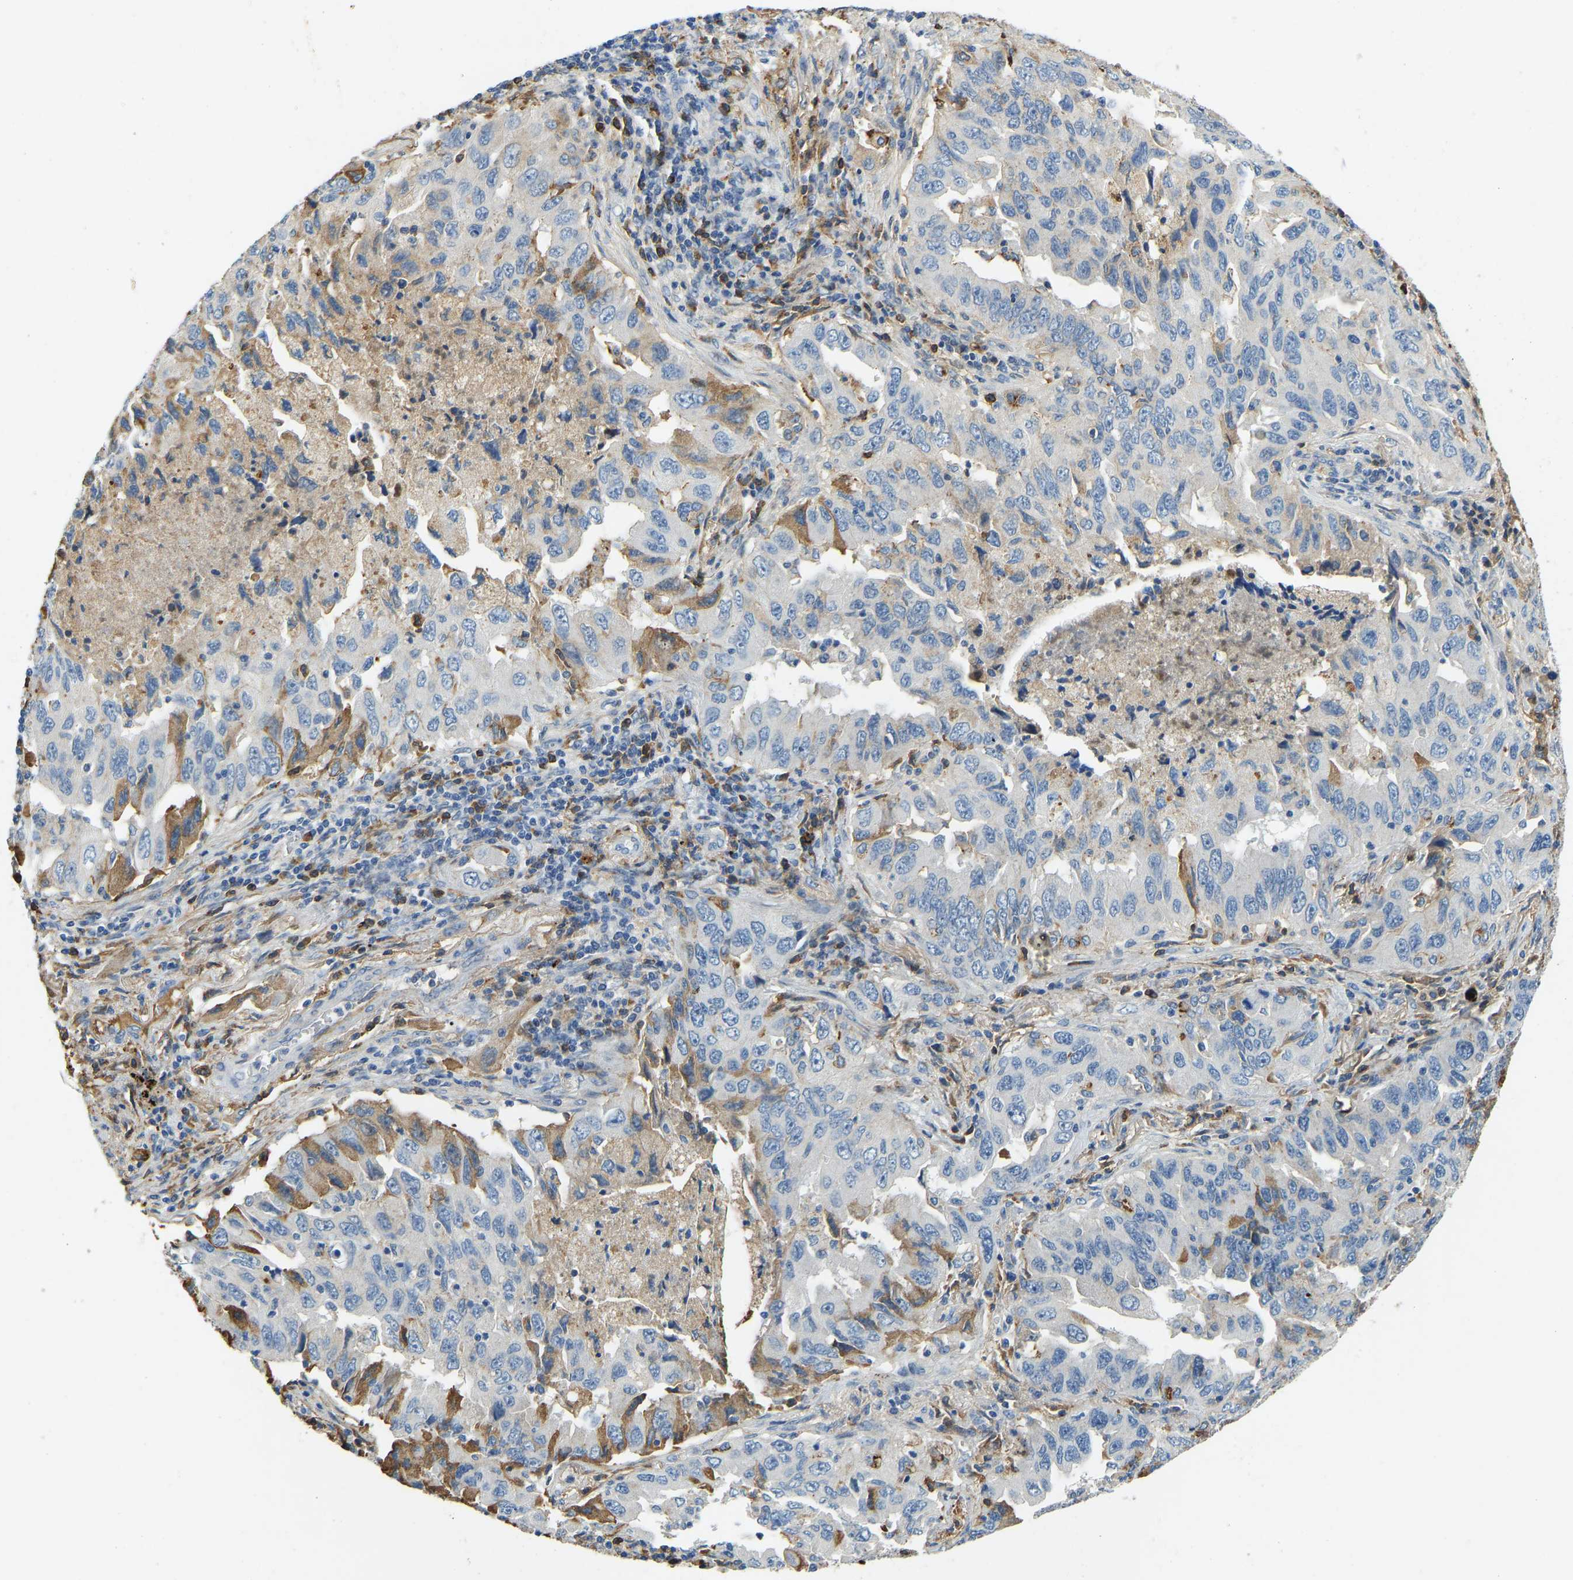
{"staining": {"intensity": "moderate", "quantity": "<25%", "location": "cytoplasmic/membranous"}, "tissue": "lung cancer", "cell_type": "Tumor cells", "image_type": "cancer", "snomed": [{"axis": "morphology", "description": "Adenocarcinoma, NOS"}, {"axis": "topography", "description": "Lung"}], "caption": "A micrograph showing moderate cytoplasmic/membranous expression in about <25% of tumor cells in lung cancer, as visualized by brown immunohistochemical staining.", "gene": "THBS4", "patient": {"sex": "female", "age": 65}}